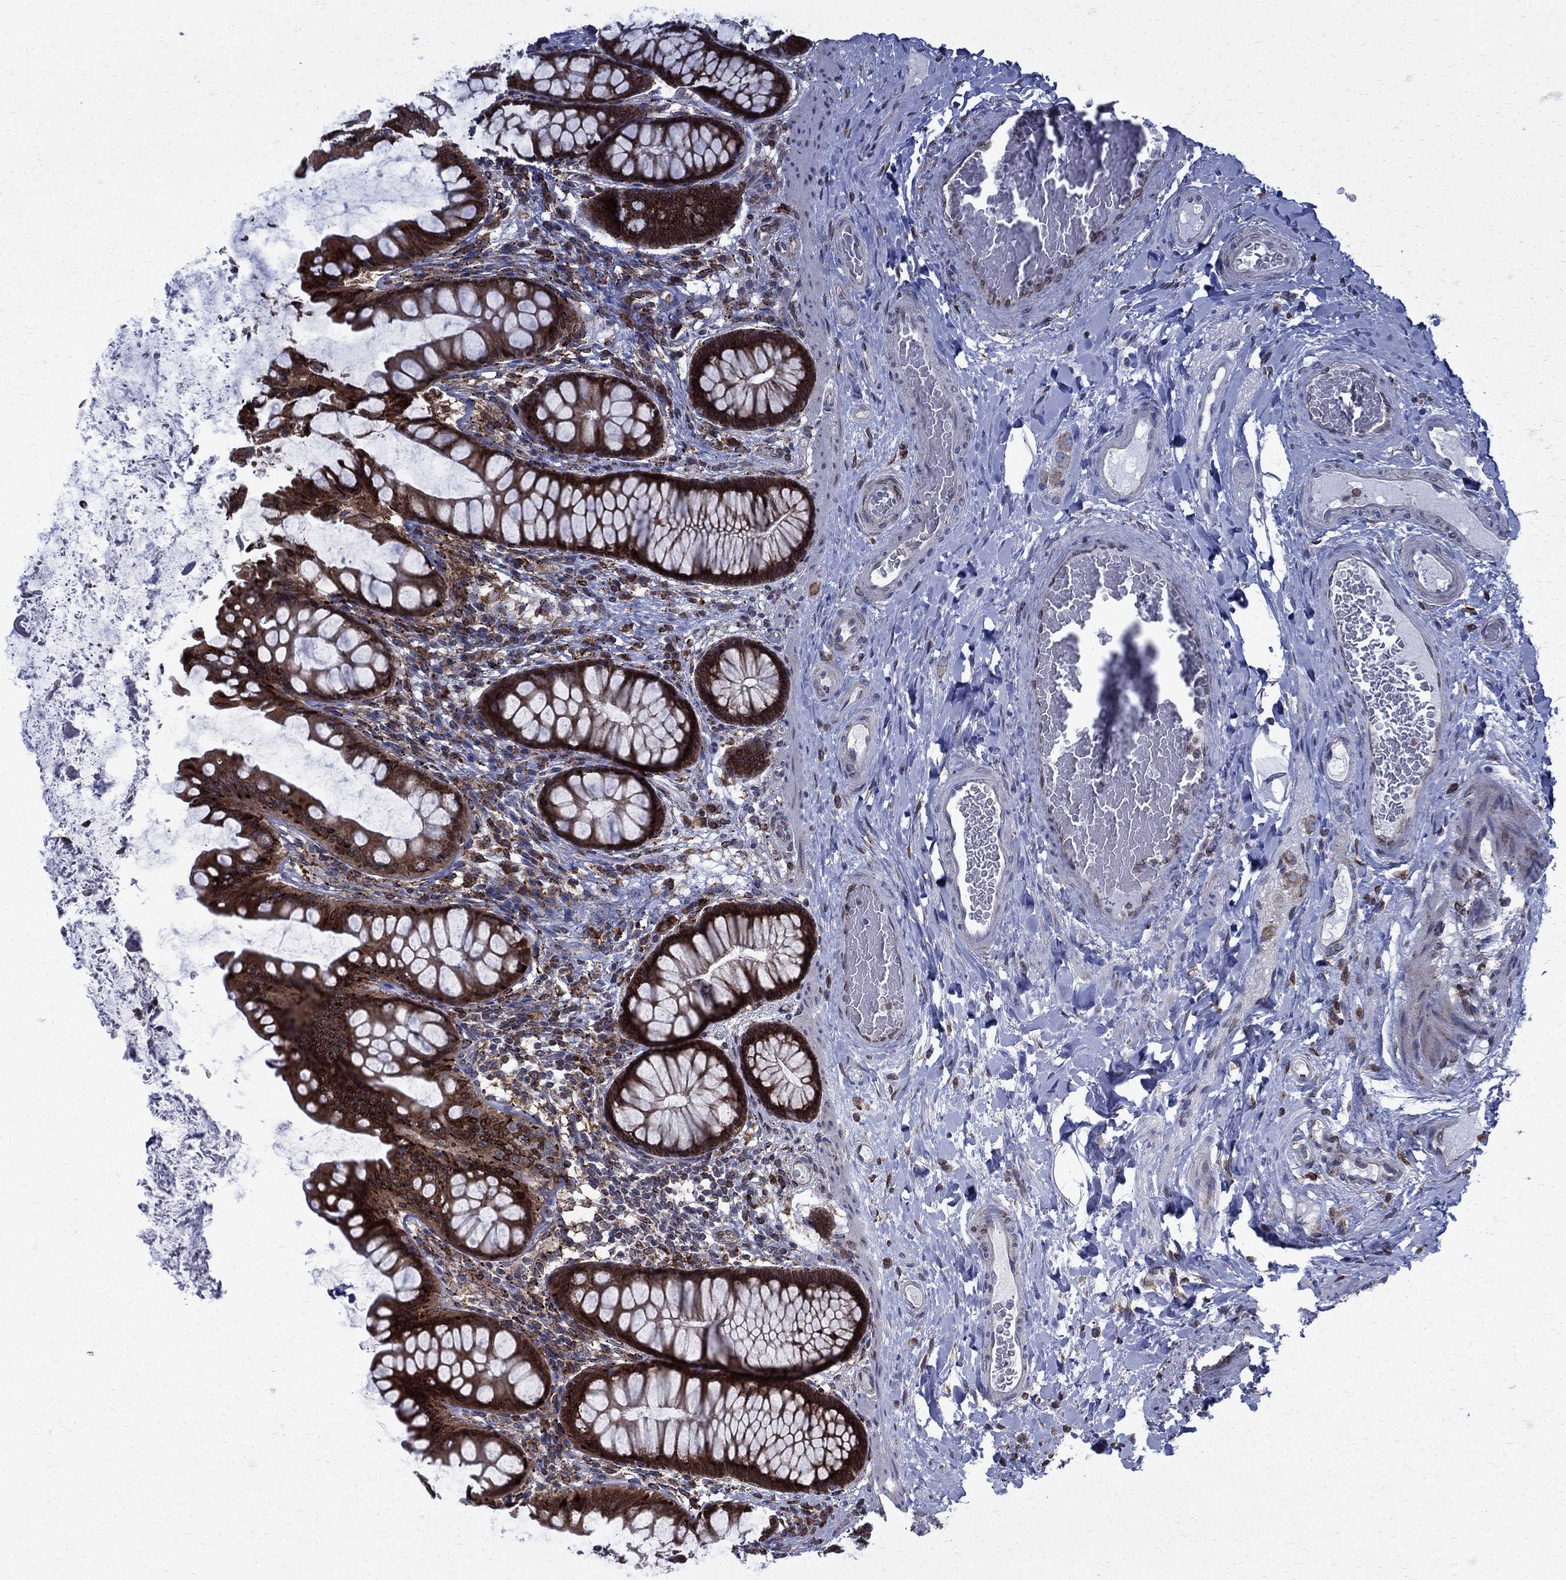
{"staining": {"intensity": "weak", "quantity": "<25%", "location": "cytoplasmic/membranous,nuclear"}, "tissue": "colon", "cell_type": "Endothelial cells", "image_type": "normal", "snomed": [{"axis": "morphology", "description": "Normal tissue, NOS"}, {"axis": "topography", "description": "Colon"}], "caption": "Colon stained for a protein using immunohistochemistry shows no expression endothelial cells.", "gene": "CAB39L", "patient": {"sex": "female", "age": 65}}